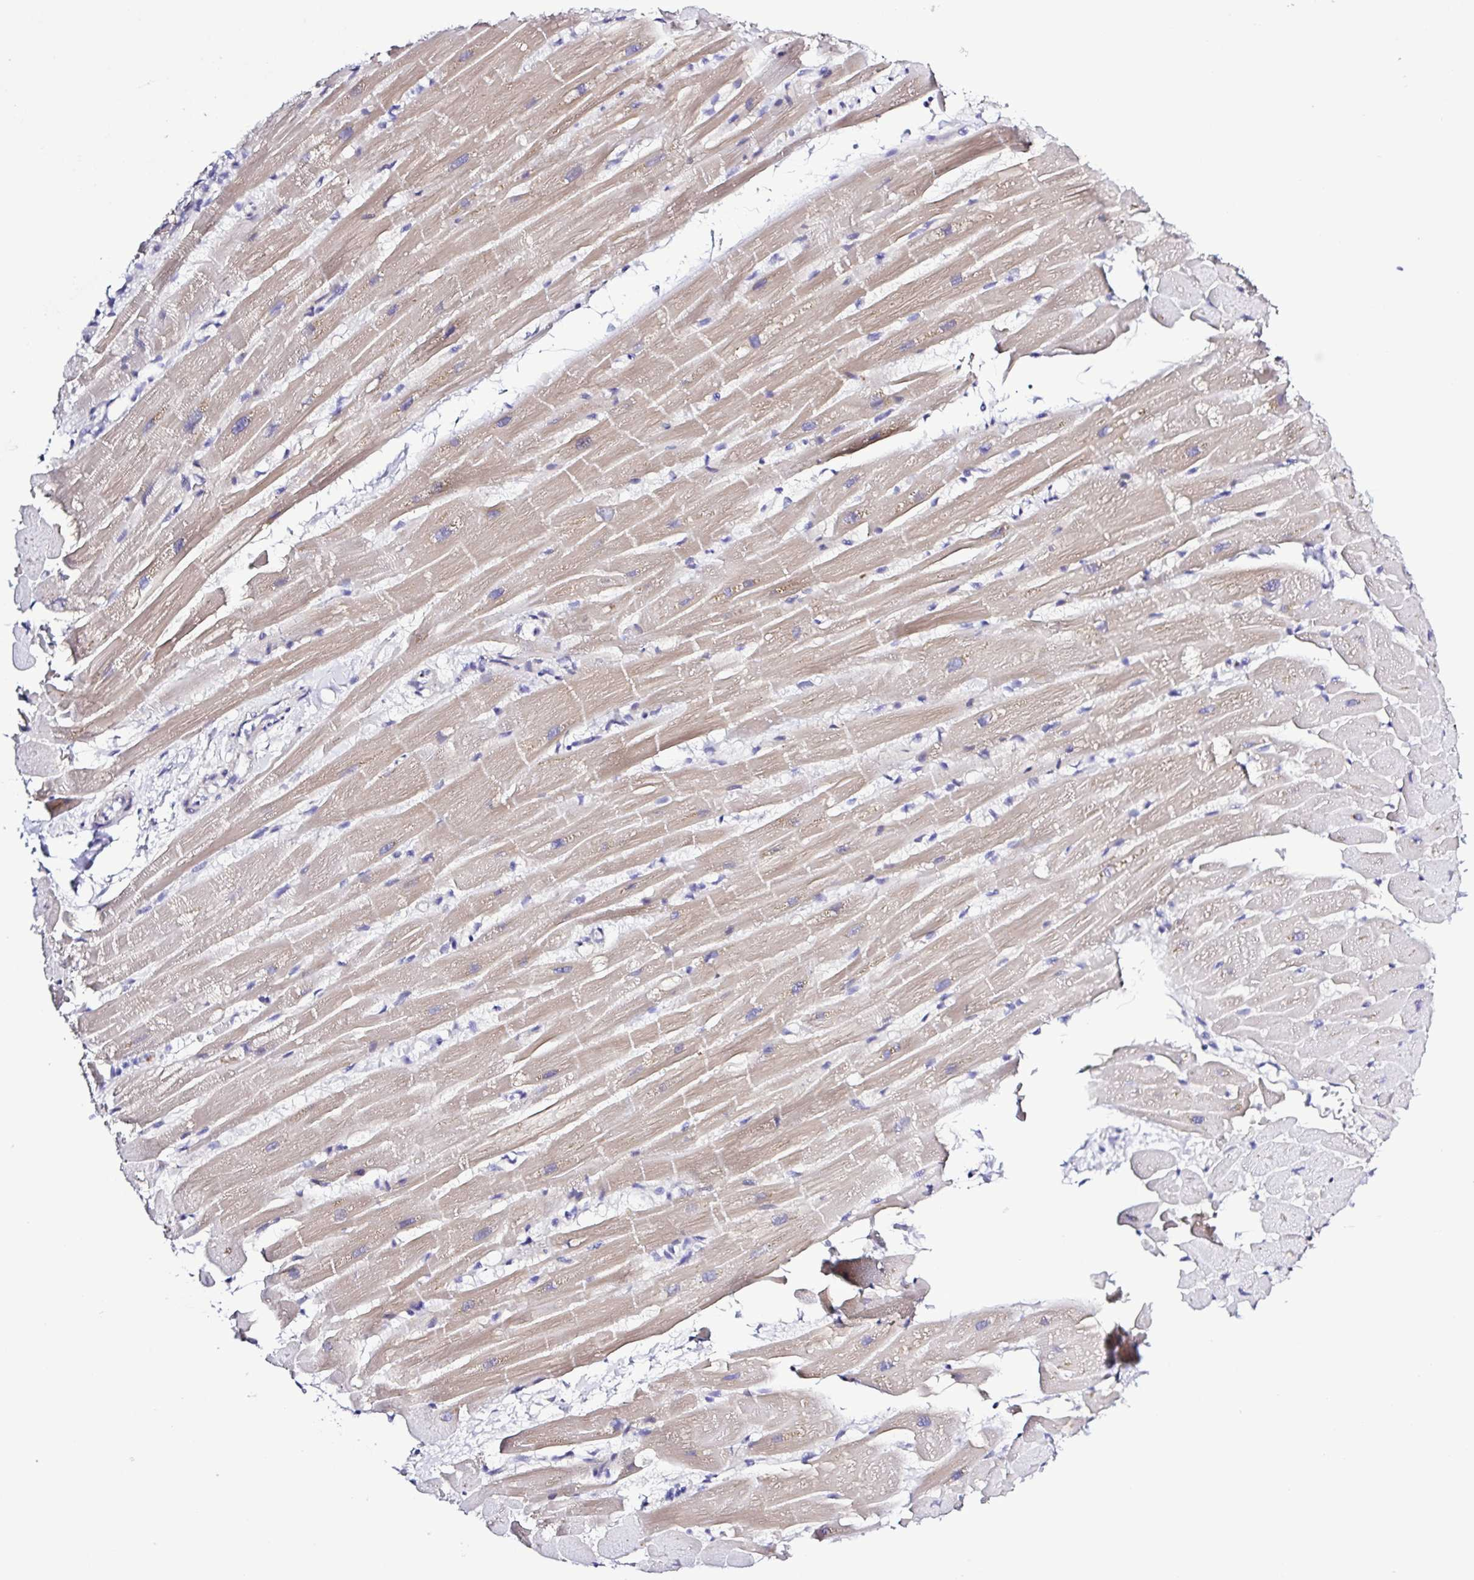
{"staining": {"intensity": "weak", "quantity": "25%-75%", "location": "cytoplasmic/membranous"}, "tissue": "heart muscle", "cell_type": "Cardiomyocytes", "image_type": "normal", "snomed": [{"axis": "morphology", "description": "Normal tissue, NOS"}, {"axis": "topography", "description": "Heart"}], "caption": "Weak cytoplasmic/membranous protein positivity is identified in about 25%-75% of cardiomyocytes in heart muscle. The staining is performed using DAB brown chromogen to label protein expression. The nuclei are counter-stained blue using hematoxylin.", "gene": "GABBR2", "patient": {"sex": "male", "age": 37}}